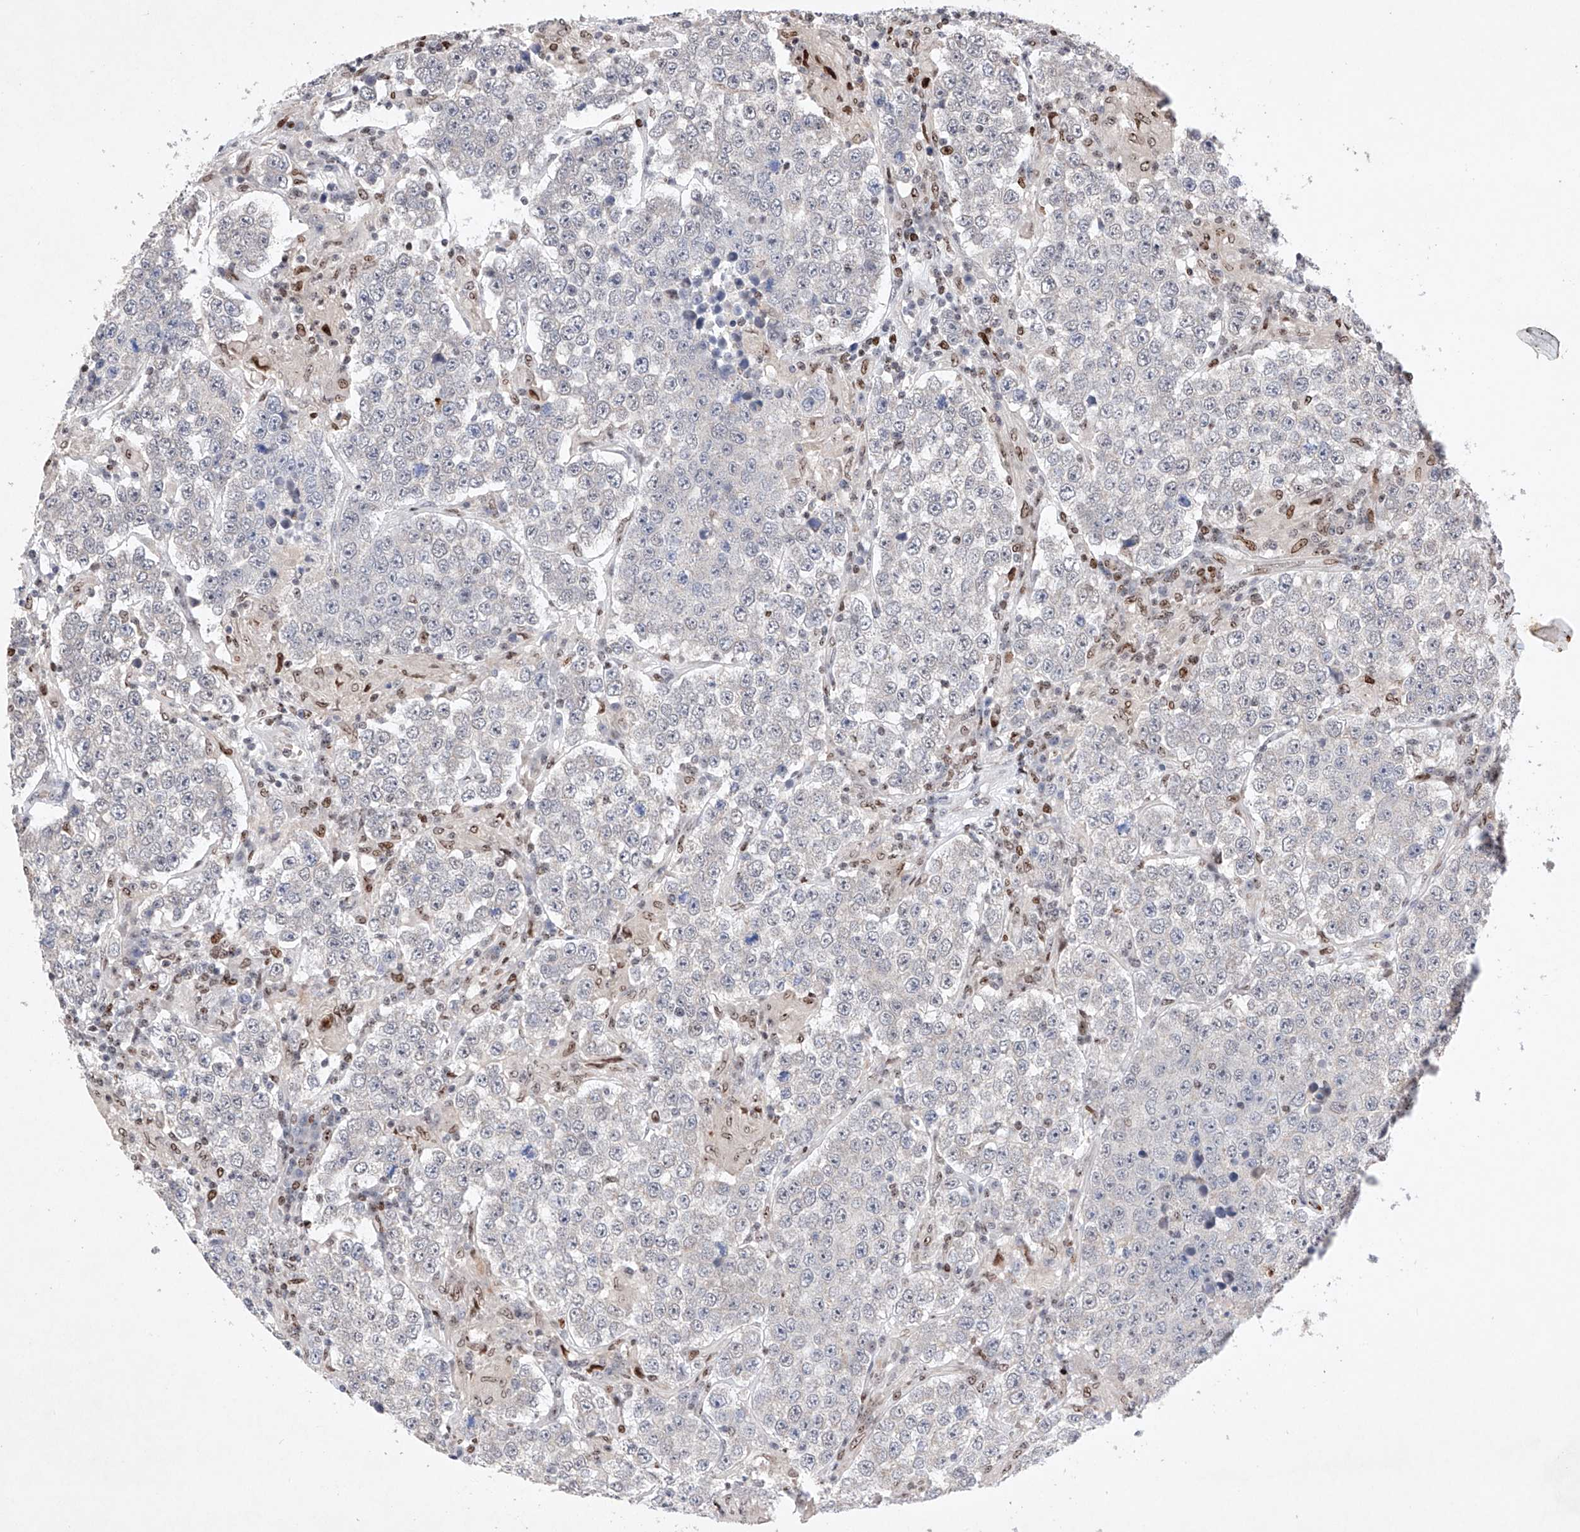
{"staining": {"intensity": "negative", "quantity": "none", "location": "none"}, "tissue": "testis cancer", "cell_type": "Tumor cells", "image_type": "cancer", "snomed": [{"axis": "morphology", "description": "Normal tissue, NOS"}, {"axis": "morphology", "description": "Urothelial carcinoma, High grade"}, {"axis": "morphology", "description": "Seminoma, NOS"}, {"axis": "morphology", "description": "Carcinoma, Embryonal, NOS"}, {"axis": "topography", "description": "Urinary bladder"}, {"axis": "topography", "description": "Testis"}], "caption": "Seminoma (testis) was stained to show a protein in brown. There is no significant expression in tumor cells.", "gene": "AFG1L", "patient": {"sex": "male", "age": 41}}